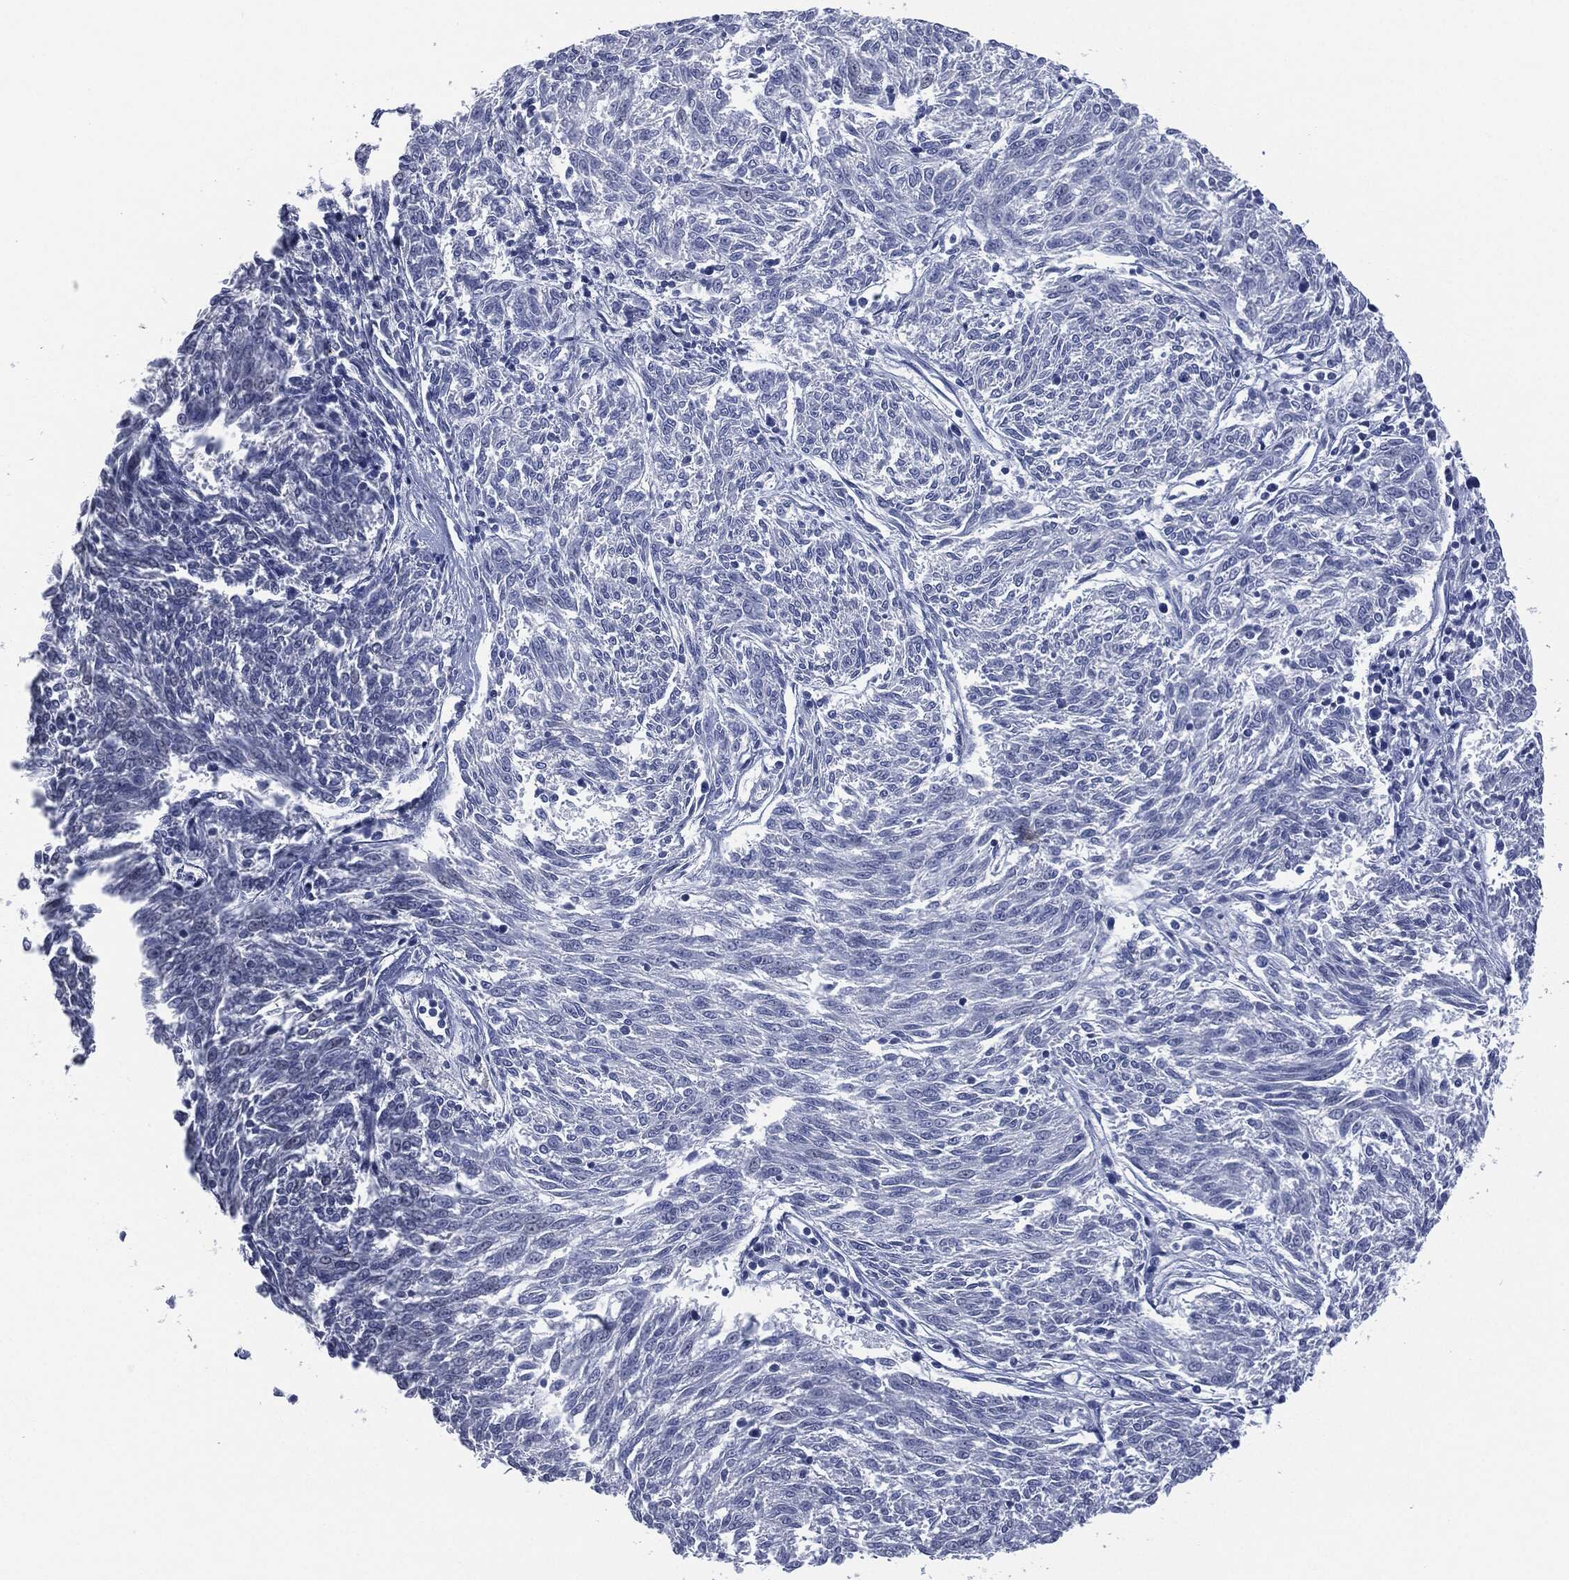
{"staining": {"intensity": "negative", "quantity": "none", "location": "none"}, "tissue": "melanoma", "cell_type": "Tumor cells", "image_type": "cancer", "snomed": [{"axis": "morphology", "description": "Malignant melanoma, NOS"}, {"axis": "topography", "description": "Skin"}], "caption": "Immunohistochemical staining of malignant melanoma displays no significant positivity in tumor cells.", "gene": "MUC16", "patient": {"sex": "female", "age": 72}}